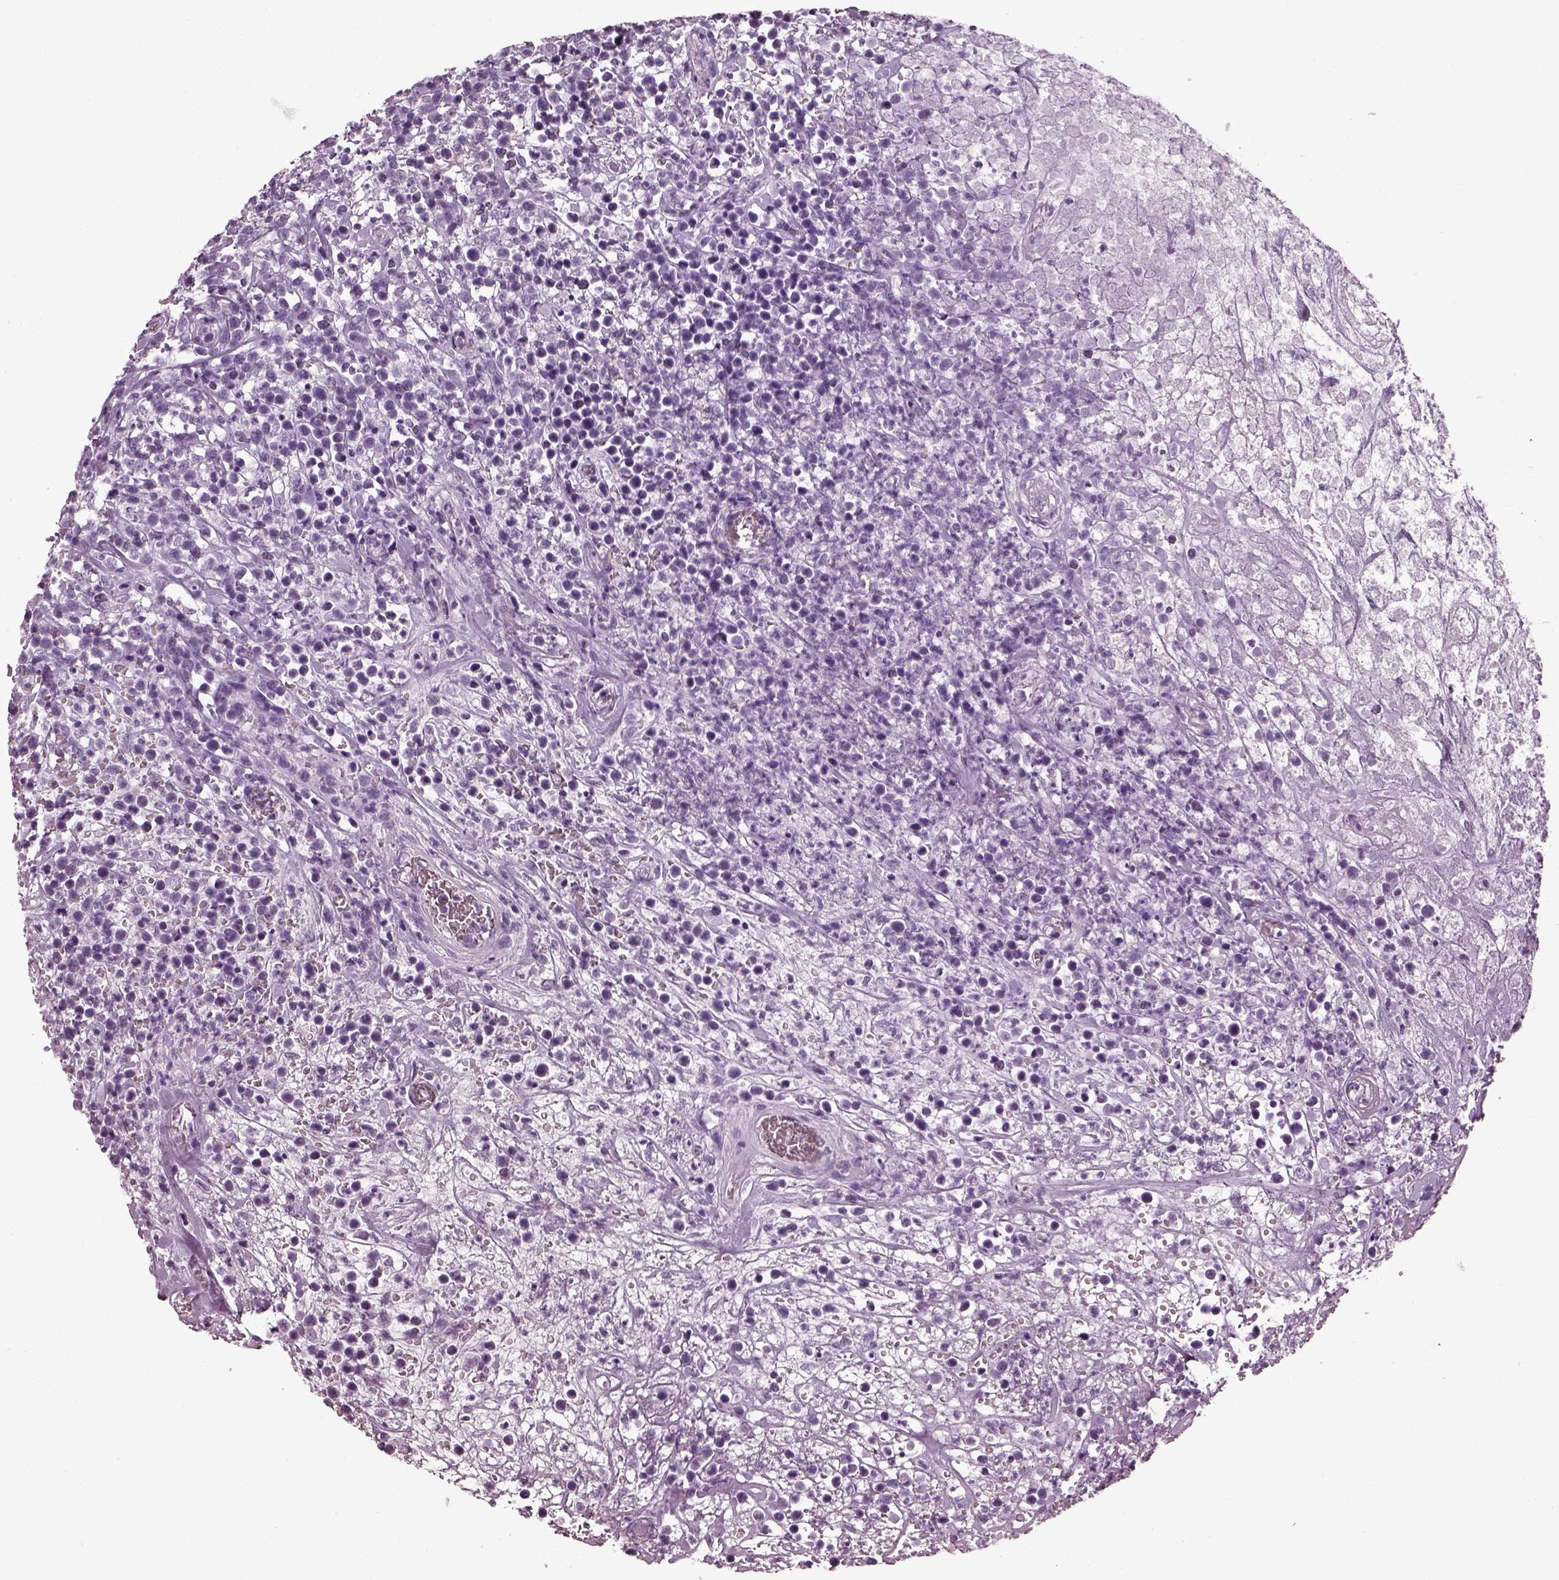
{"staining": {"intensity": "negative", "quantity": "none", "location": "none"}, "tissue": "lymphoma", "cell_type": "Tumor cells", "image_type": "cancer", "snomed": [{"axis": "morphology", "description": "Malignant lymphoma, non-Hodgkin's type, High grade"}, {"axis": "topography", "description": "Soft tissue"}], "caption": "Immunohistochemistry micrograph of malignant lymphoma, non-Hodgkin's type (high-grade) stained for a protein (brown), which reveals no staining in tumor cells.", "gene": "PDC", "patient": {"sex": "female", "age": 56}}